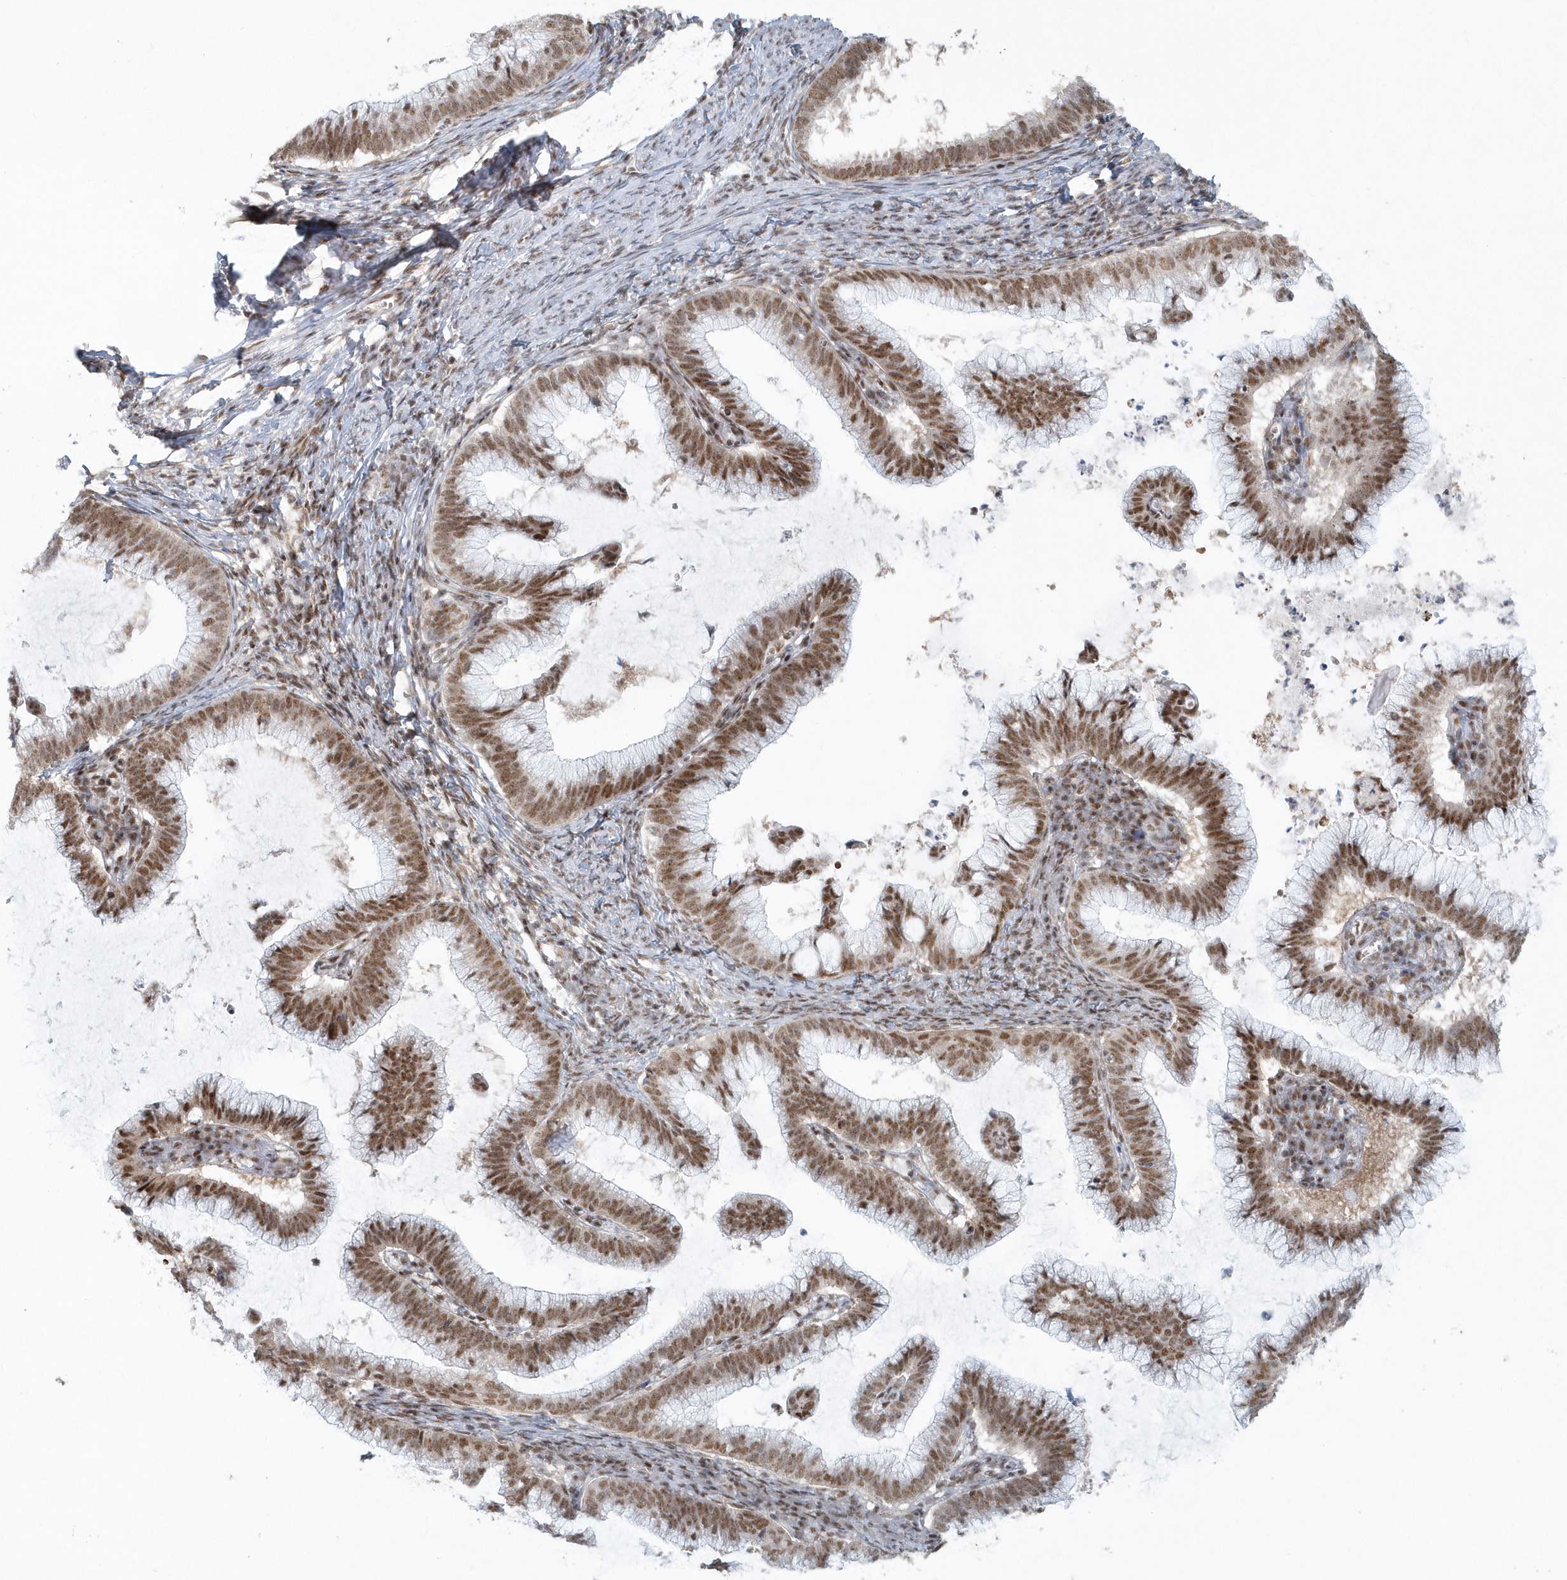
{"staining": {"intensity": "moderate", "quantity": ">75%", "location": "nuclear"}, "tissue": "cervical cancer", "cell_type": "Tumor cells", "image_type": "cancer", "snomed": [{"axis": "morphology", "description": "Adenocarcinoma, NOS"}, {"axis": "topography", "description": "Cervix"}], "caption": "Immunohistochemical staining of human adenocarcinoma (cervical) shows medium levels of moderate nuclear protein positivity in about >75% of tumor cells. (IHC, brightfield microscopy, high magnification).", "gene": "YTHDC1", "patient": {"sex": "female", "age": 36}}